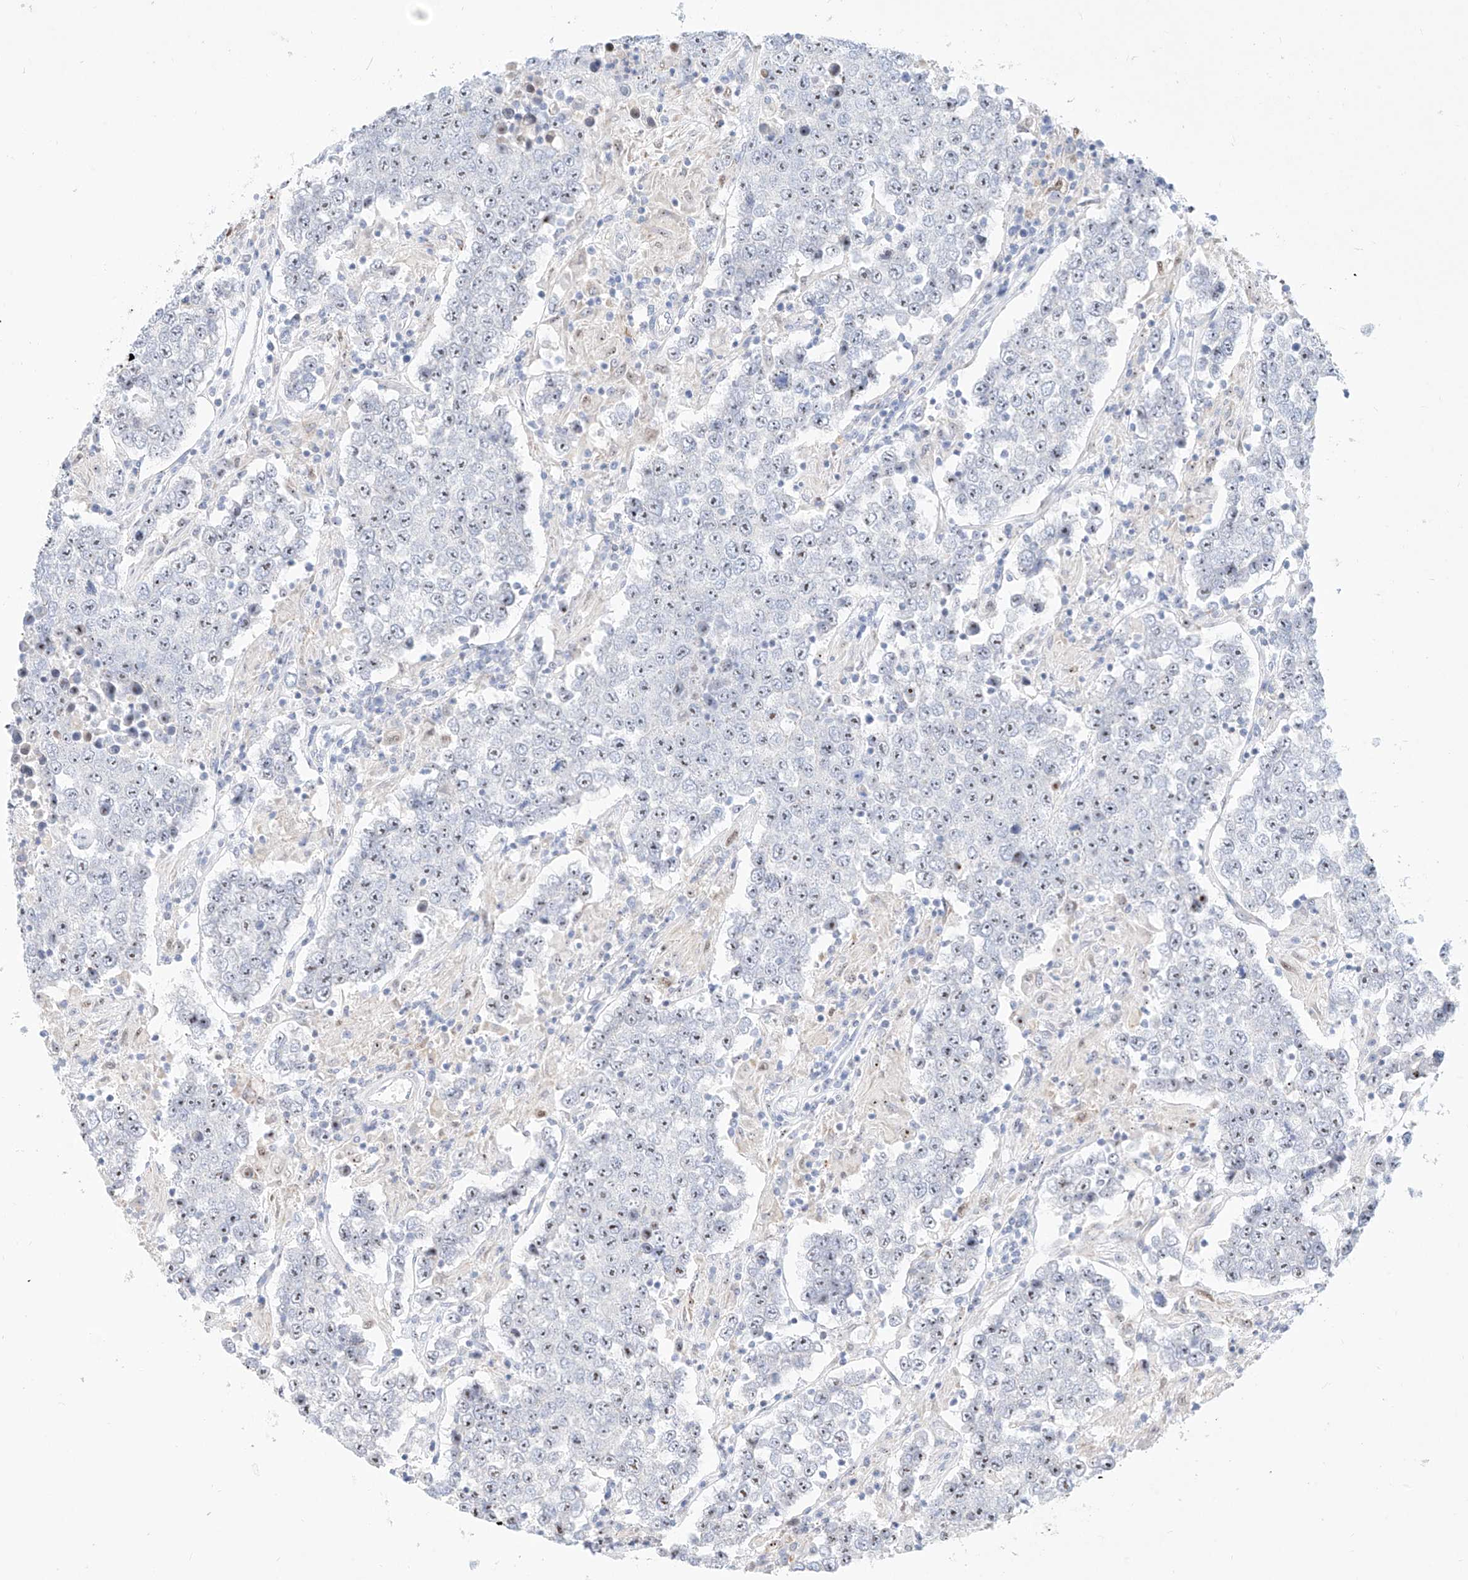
{"staining": {"intensity": "weak", "quantity": "<25%", "location": "nuclear"}, "tissue": "testis cancer", "cell_type": "Tumor cells", "image_type": "cancer", "snomed": [{"axis": "morphology", "description": "Normal tissue, NOS"}, {"axis": "morphology", "description": "Urothelial carcinoma, High grade"}, {"axis": "morphology", "description": "Seminoma, NOS"}, {"axis": "morphology", "description": "Carcinoma, Embryonal, NOS"}, {"axis": "topography", "description": "Urinary bladder"}, {"axis": "topography", "description": "Testis"}], "caption": "The image exhibits no staining of tumor cells in testis cancer (embryonal carcinoma).", "gene": "SNU13", "patient": {"sex": "male", "age": 41}}